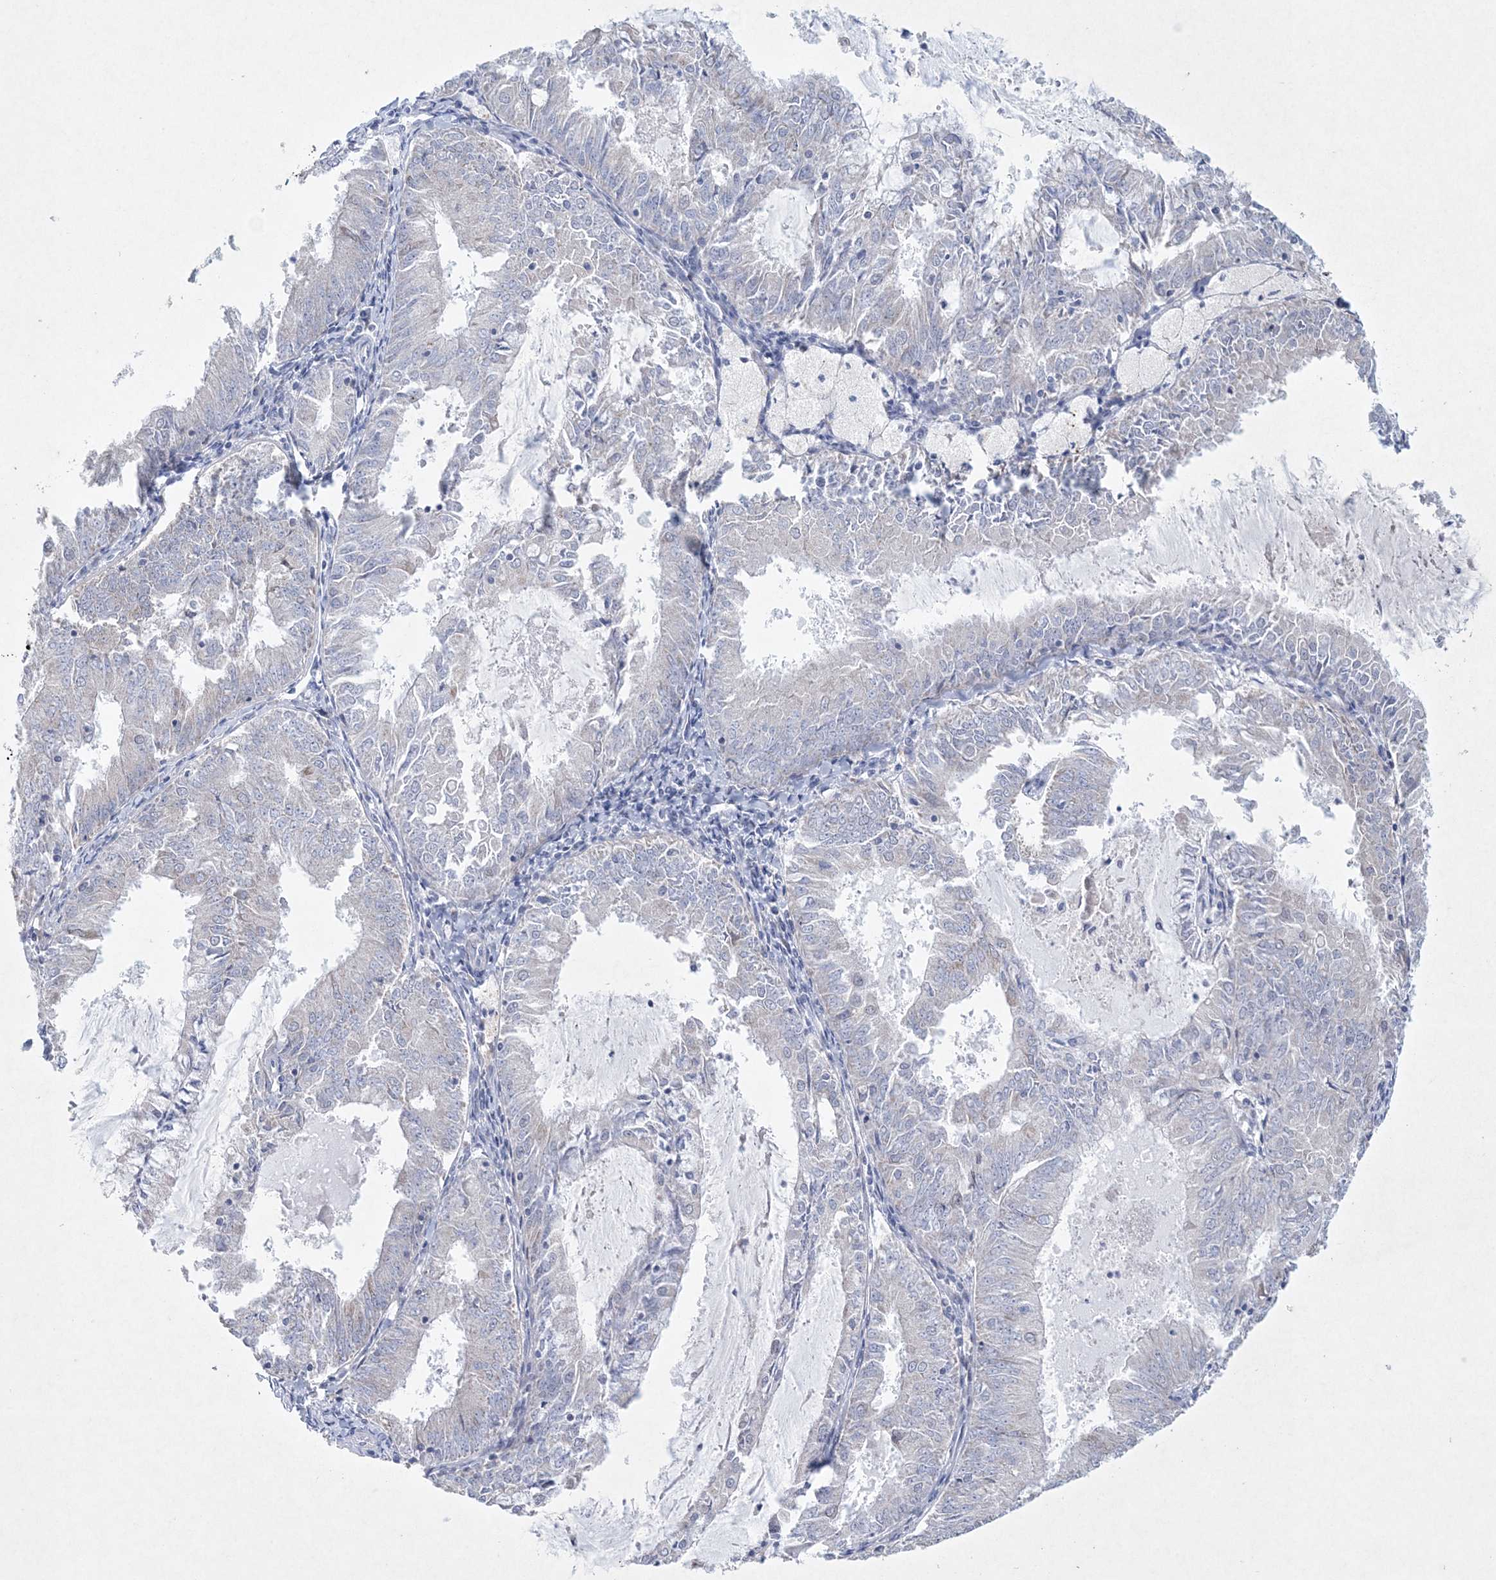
{"staining": {"intensity": "negative", "quantity": "none", "location": "none"}, "tissue": "endometrial cancer", "cell_type": "Tumor cells", "image_type": "cancer", "snomed": [{"axis": "morphology", "description": "Adenocarcinoma, NOS"}, {"axis": "topography", "description": "Endometrium"}], "caption": "Immunohistochemical staining of endometrial cancer reveals no significant staining in tumor cells.", "gene": "CES4A", "patient": {"sex": "female", "age": 57}}